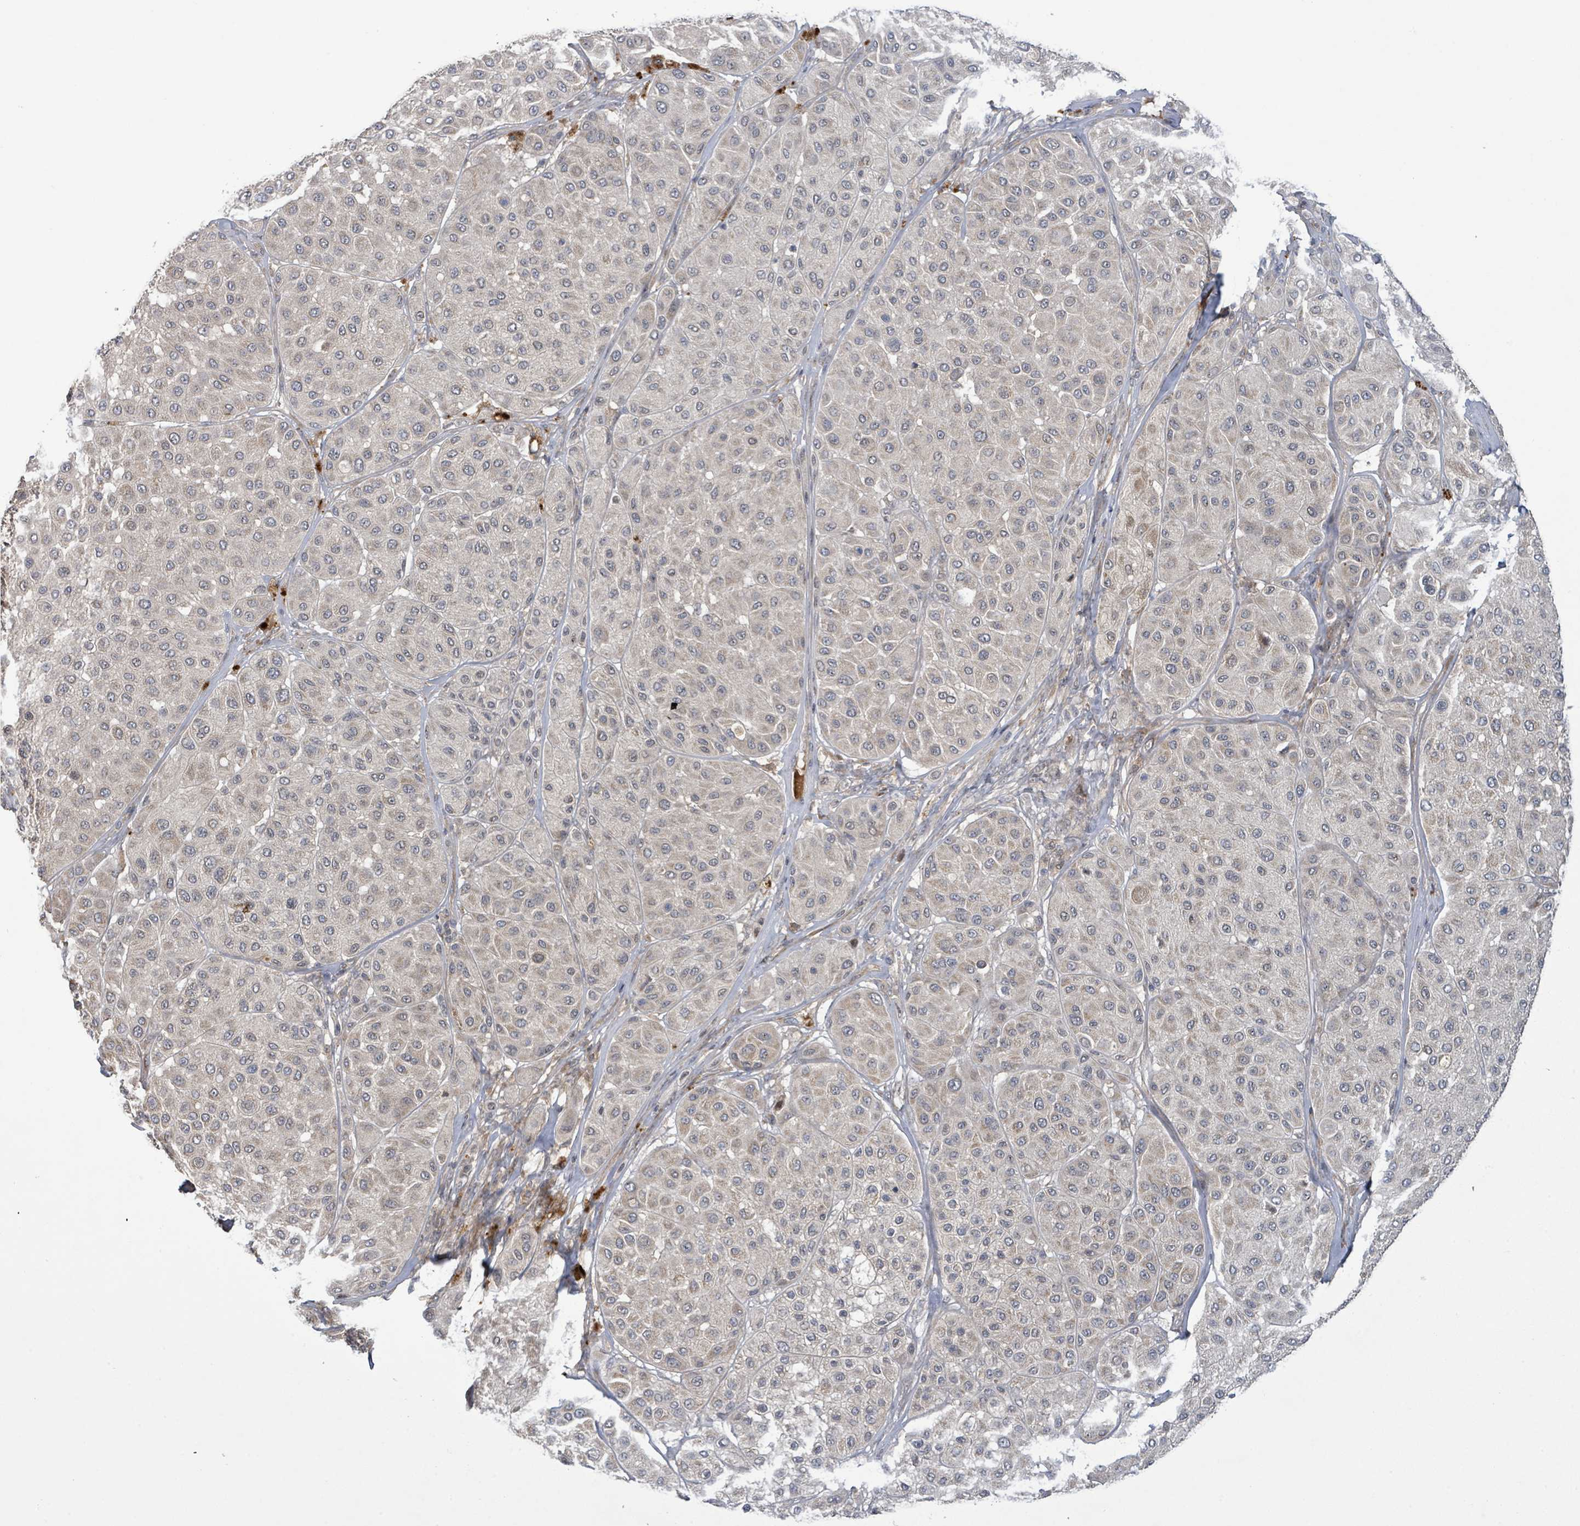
{"staining": {"intensity": "negative", "quantity": "none", "location": "none"}, "tissue": "melanoma", "cell_type": "Tumor cells", "image_type": "cancer", "snomed": [{"axis": "morphology", "description": "Malignant melanoma, Metastatic site"}, {"axis": "topography", "description": "Smooth muscle"}], "caption": "An immunohistochemistry micrograph of malignant melanoma (metastatic site) is shown. There is no staining in tumor cells of malignant melanoma (metastatic site).", "gene": "ITGA11", "patient": {"sex": "male", "age": 41}}